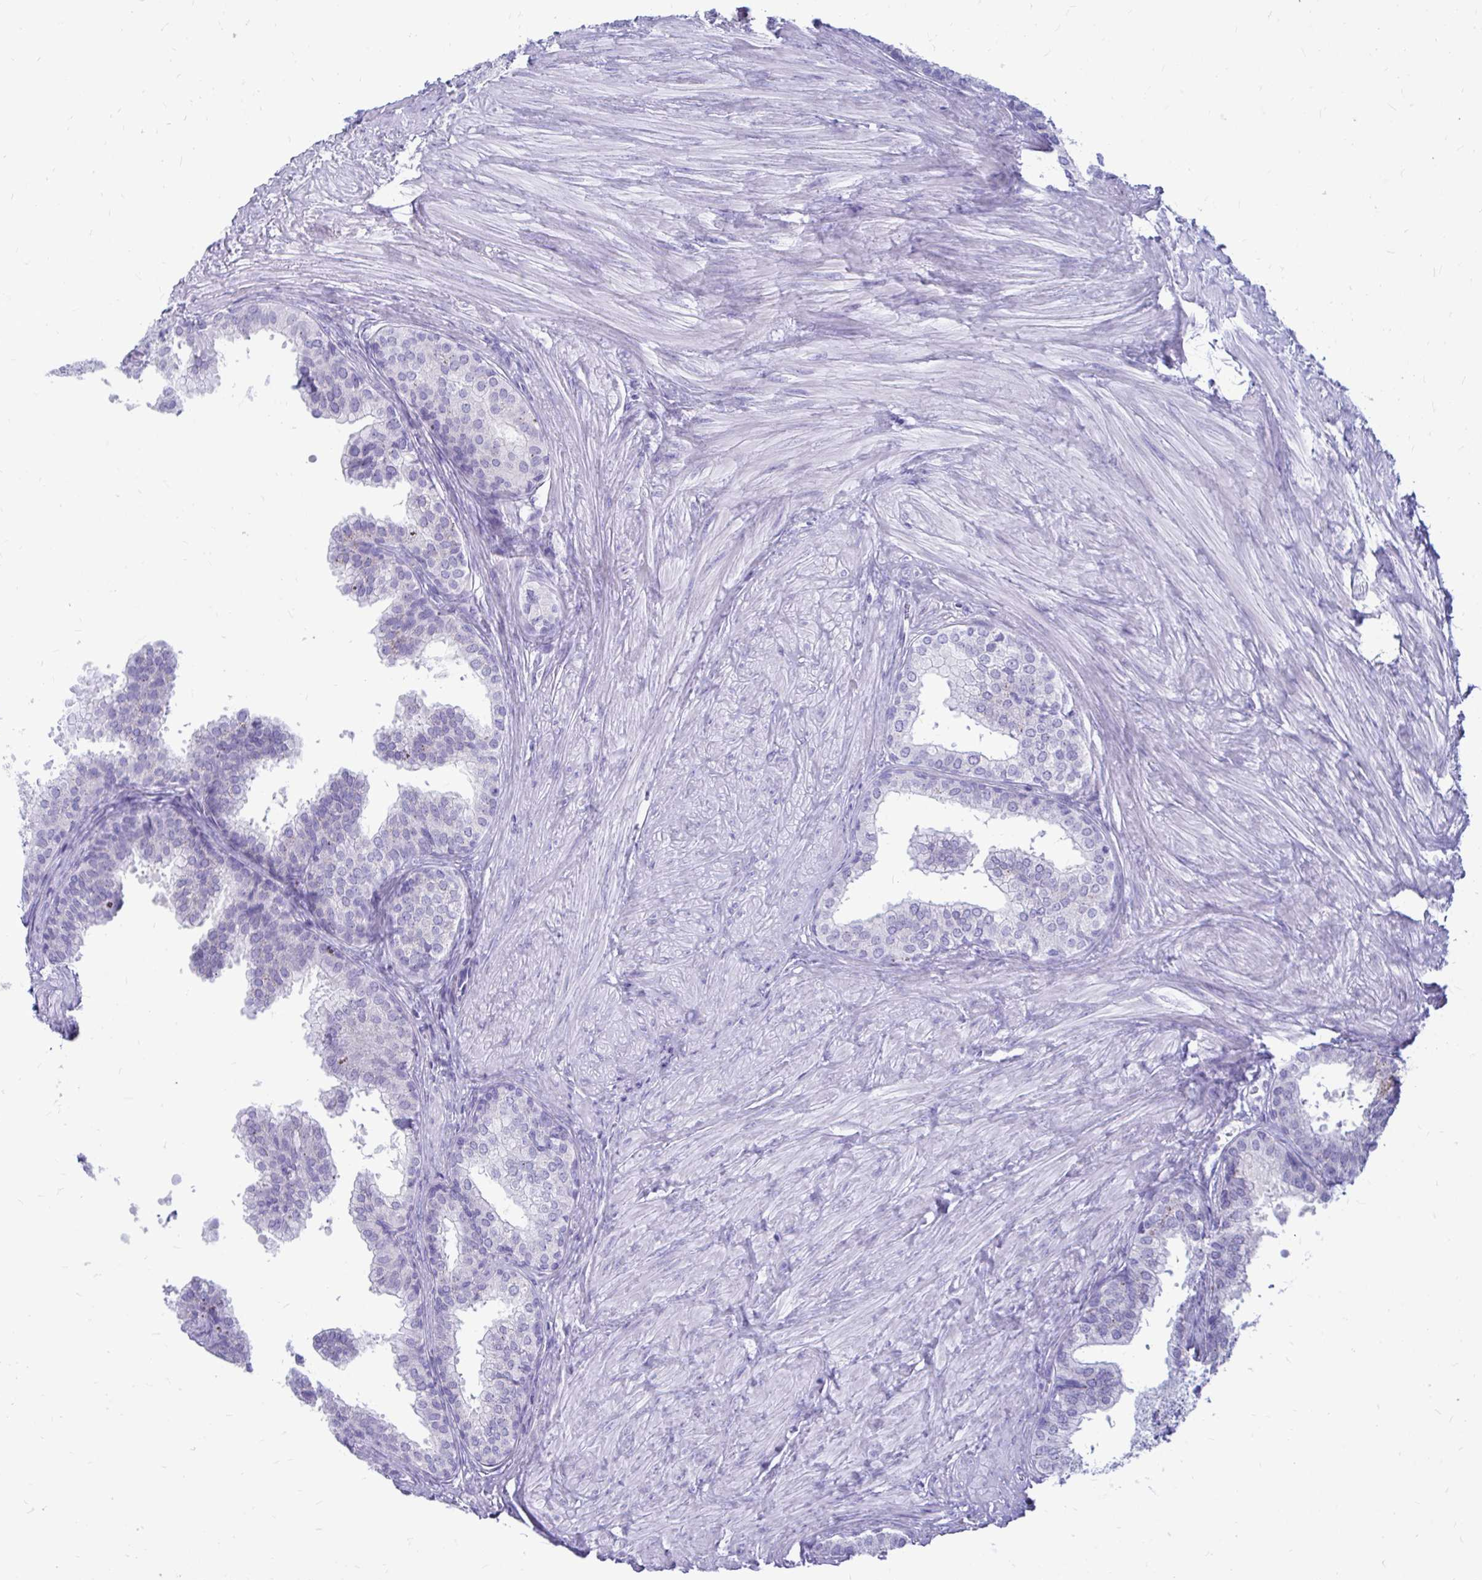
{"staining": {"intensity": "negative", "quantity": "none", "location": "none"}, "tissue": "prostate", "cell_type": "Glandular cells", "image_type": "normal", "snomed": [{"axis": "morphology", "description": "Normal tissue, NOS"}, {"axis": "topography", "description": "Prostate"}, {"axis": "topography", "description": "Peripheral nerve tissue"}], "caption": "DAB immunohistochemical staining of normal human prostate reveals no significant positivity in glandular cells.", "gene": "NANOGNB", "patient": {"sex": "male", "age": 55}}